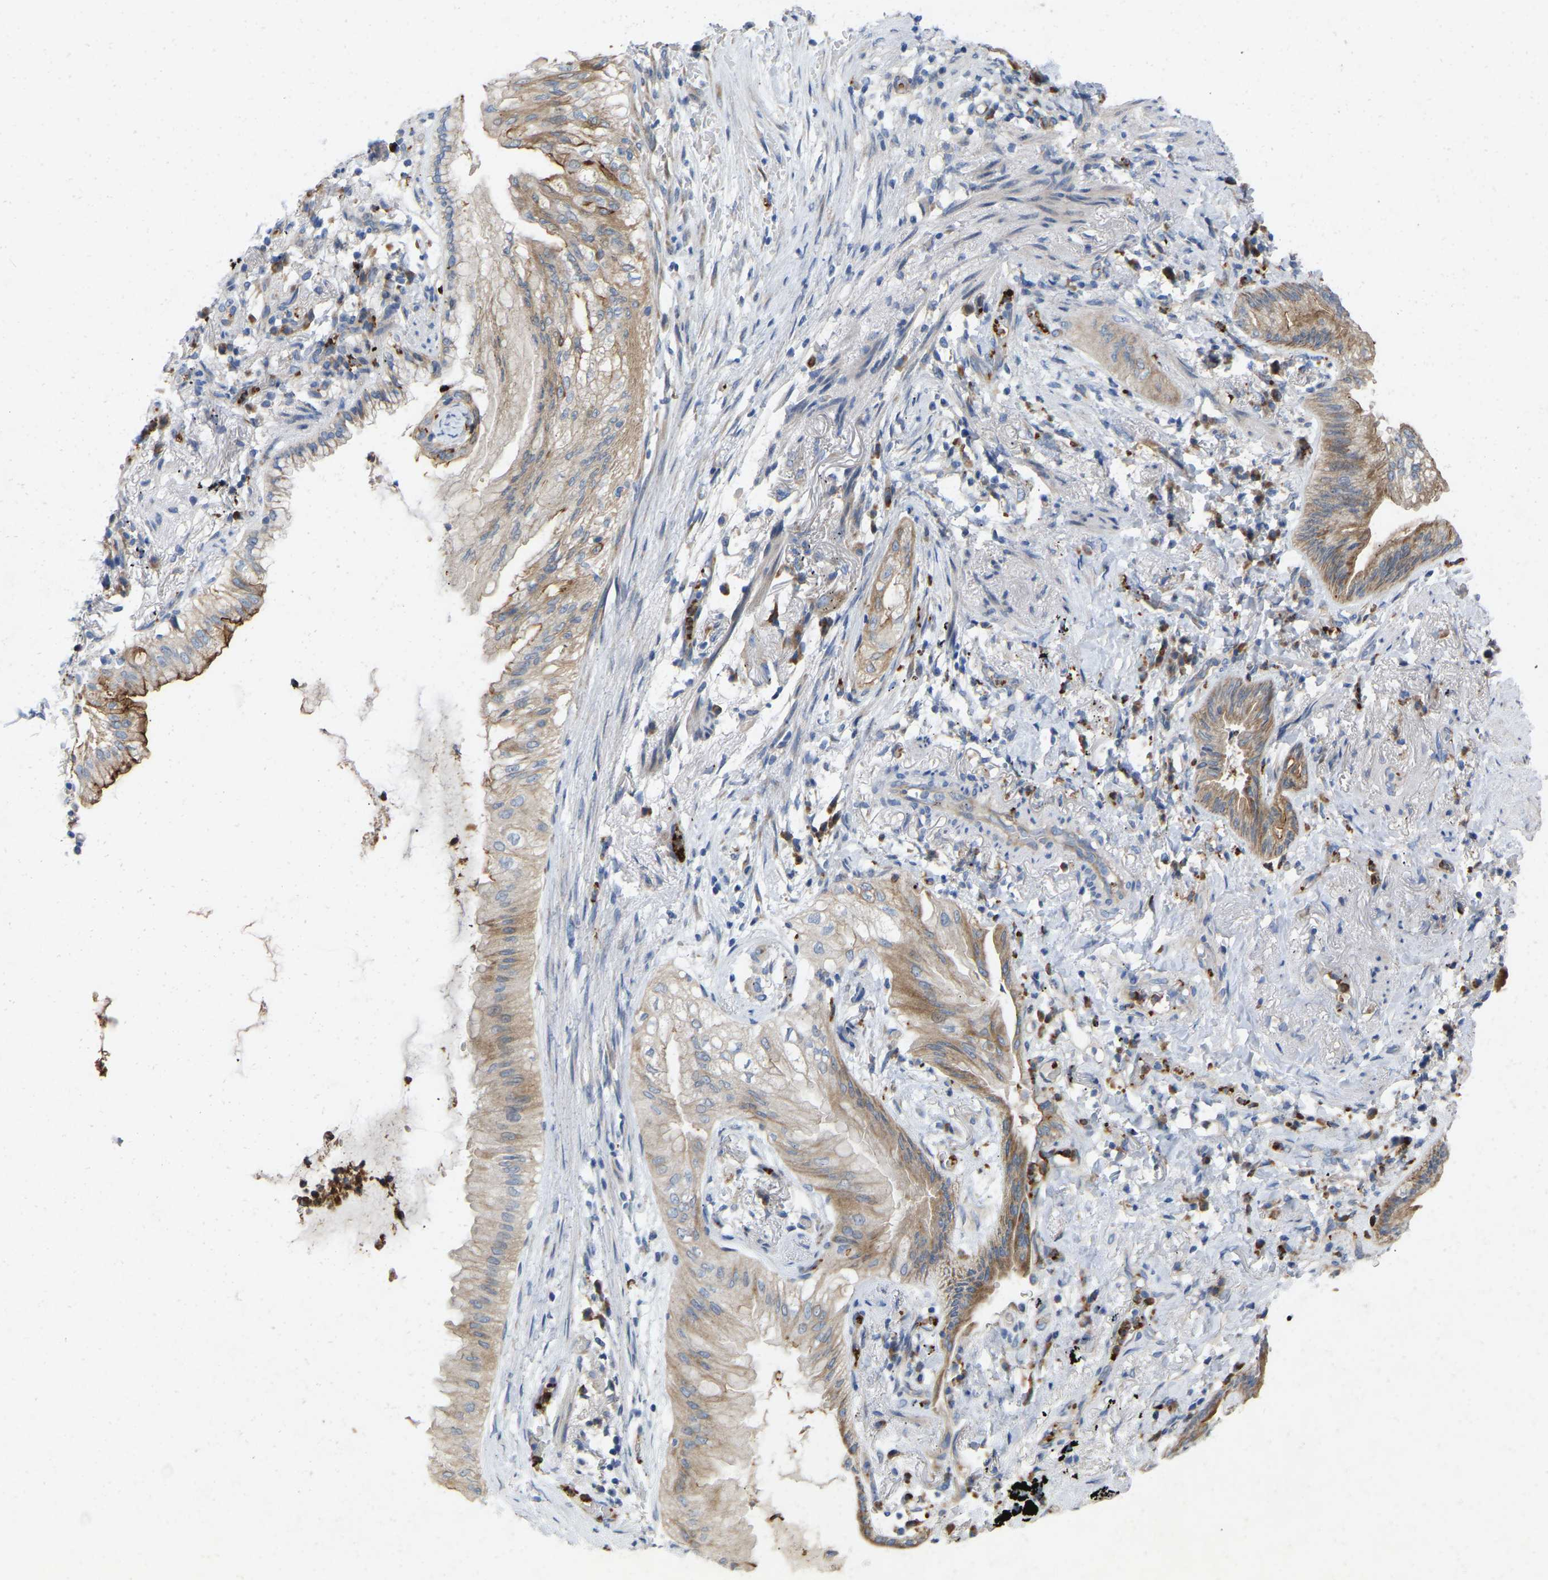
{"staining": {"intensity": "weak", "quantity": "25%-75%", "location": "cytoplasmic/membranous"}, "tissue": "lung cancer", "cell_type": "Tumor cells", "image_type": "cancer", "snomed": [{"axis": "morphology", "description": "Normal tissue, NOS"}, {"axis": "morphology", "description": "Adenocarcinoma, NOS"}, {"axis": "topography", "description": "Bronchus"}, {"axis": "topography", "description": "Lung"}], "caption": "Protein analysis of lung cancer tissue demonstrates weak cytoplasmic/membranous staining in approximately 25%-75% of tumor cells.", "gene": "RHEB", "patient": {"sex": "female", "age": 70}}